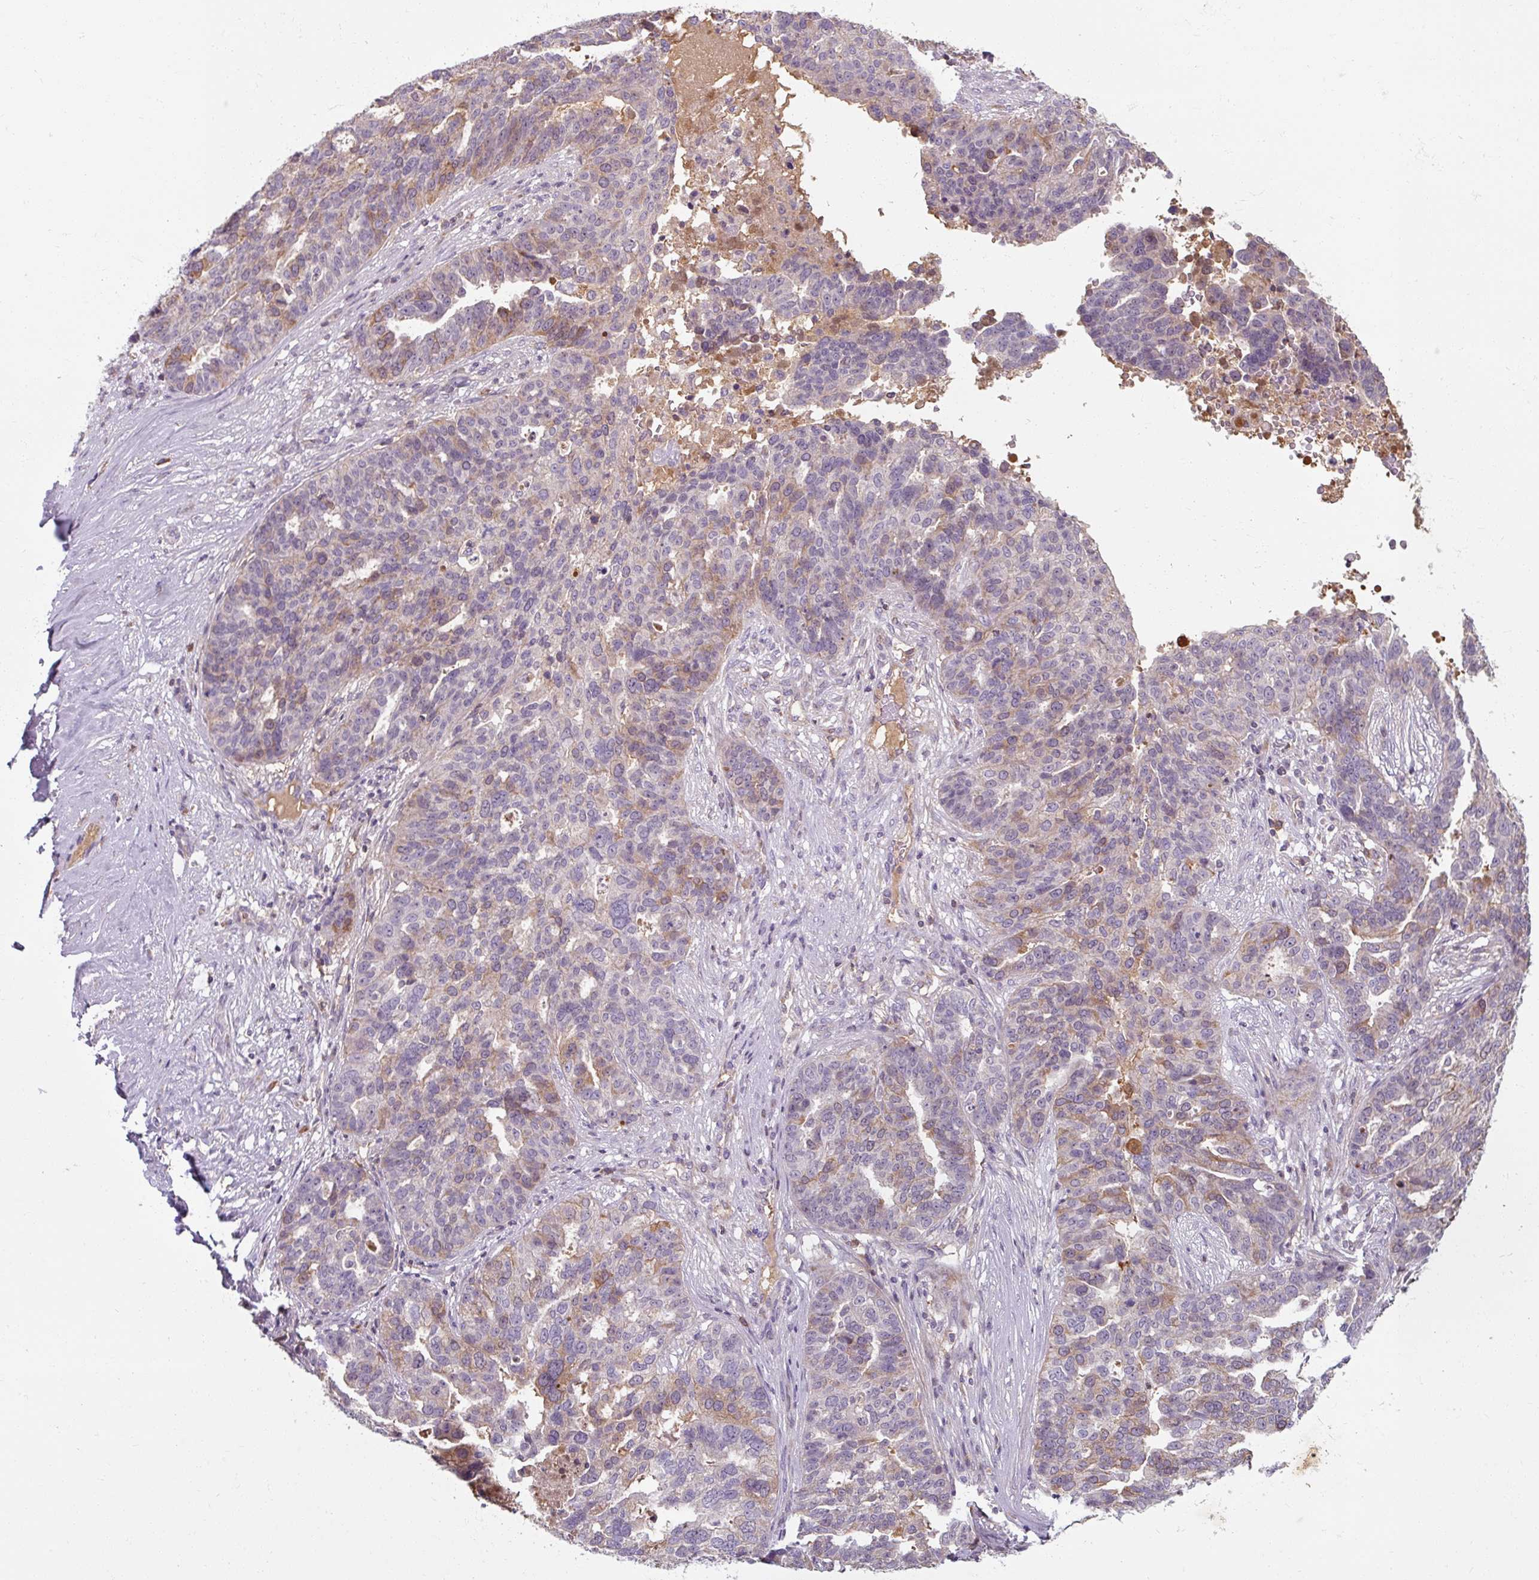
{"staining": {"intensity": "weak", "quantity": "25%-75%", "location": "cytoplasmic/membranous"}, "tissue": "ovarian cancer", "cell_type": "Tumor cells", "image_type": "cancer", "snomed": [{"axis": "morphology", "description": "Cystadenocarcinoma, serous, NOS"}, {"axis": "topography", "description": "Ovary"}], "caption": "Immunohistochemistry (IHC) of serous cystadenocarcinoma (ovarian) demonstrates low levels of weak cytoplasmic/membranous positivity in approximately 25%-75% of tumor cells.", "gene": "TSEN54", "patient": {"sex": "female", "age": 59}}